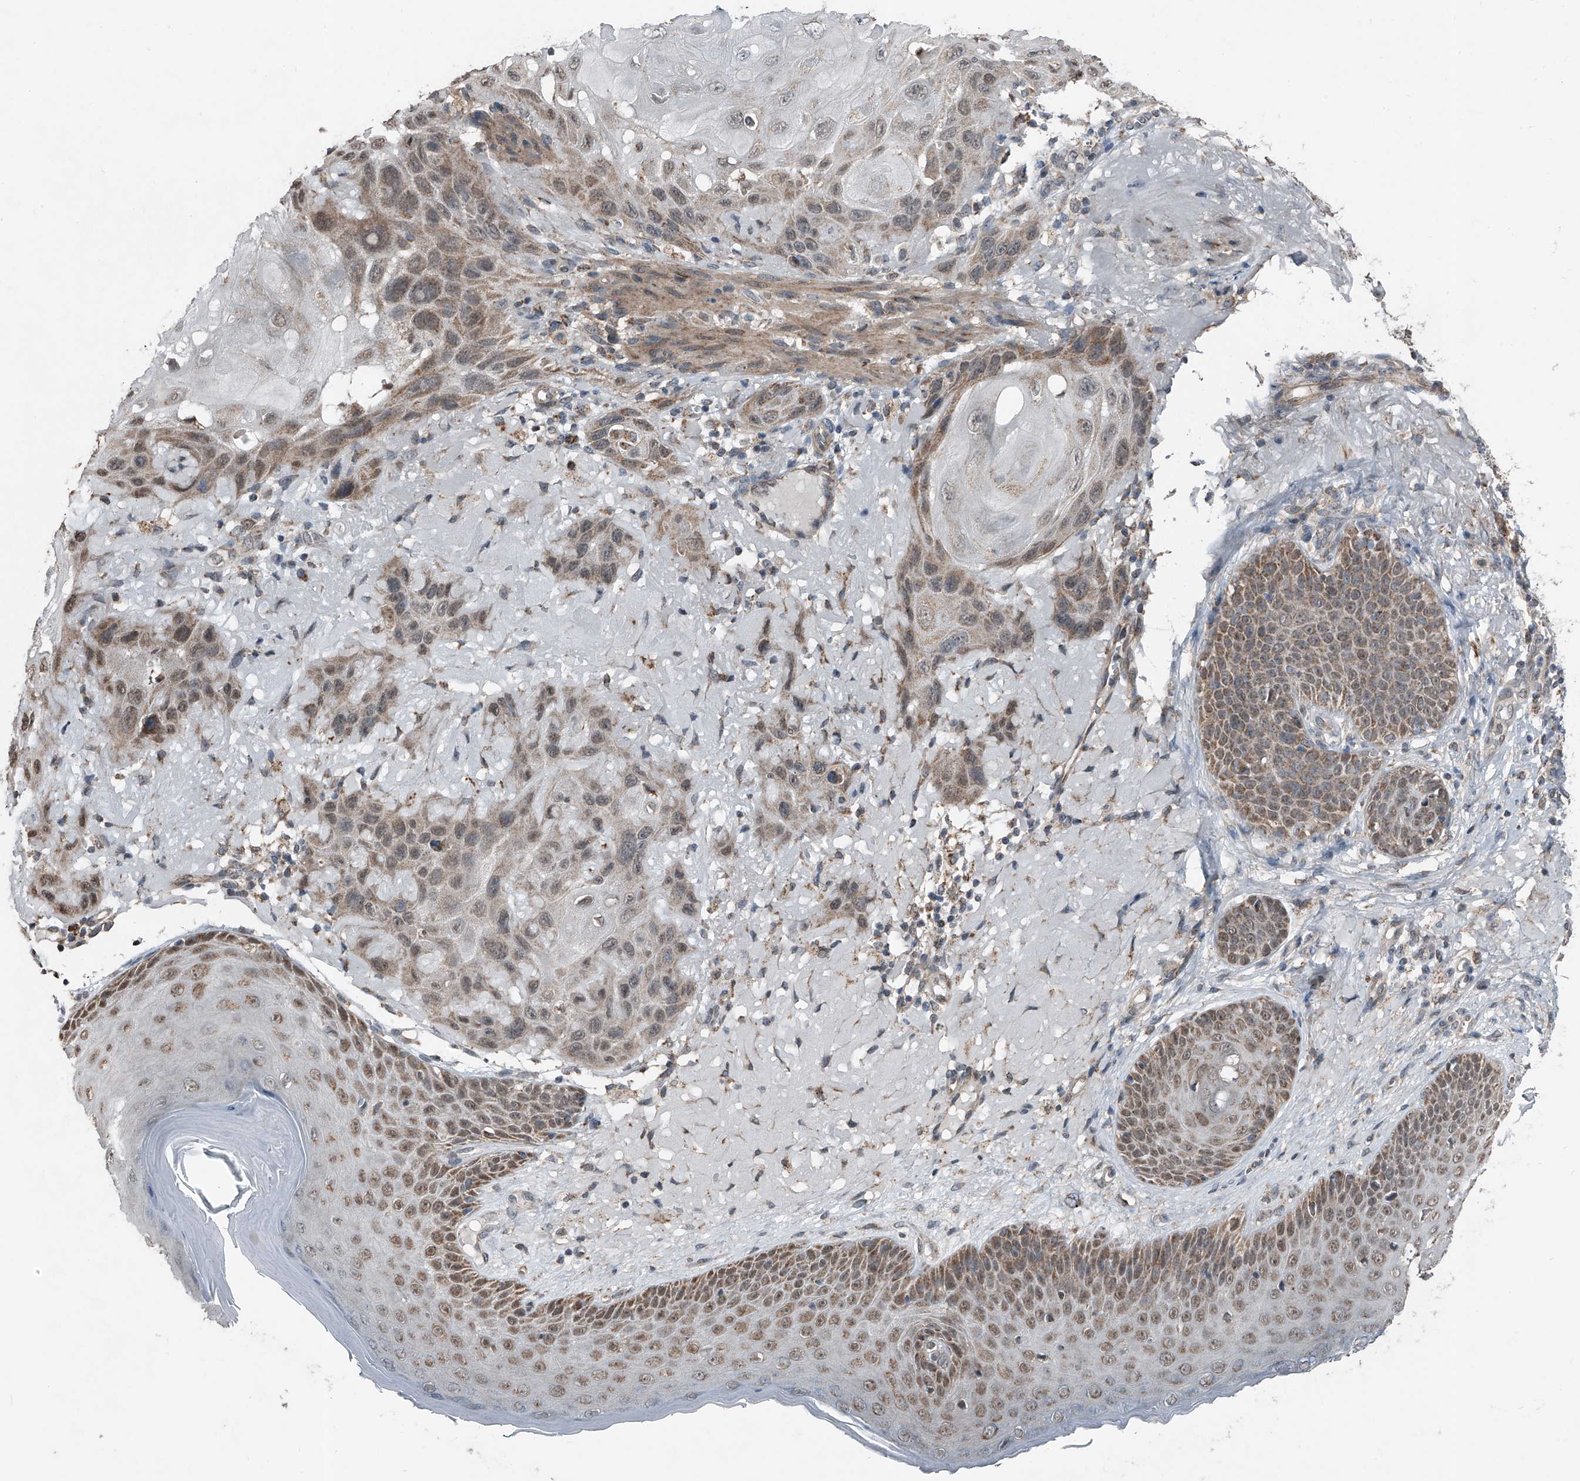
{"staining": {"intensity": "weak", "quantity": "25%-75%", "location": "cytoplasmic/membranous,nuclear"}, "tissue": "skin cancer", "cell_type": "Tumor cells", "image_type": "cancer", "snomed": [{"axis": "morphology", "description": "Normal tissue, NOS"}, {"axis": "morphology", "description": "Squamous cell carcinoma, NOS"}, {"axis": "topography", "description": "Skin"}], "caption": "The micrograph reveals a brown stain indicating the presence of a protein in the cytoplasmic/membranous and nuclear of tumor cells in skin cancer (squamous cell carcinoma). Nuclei are stained in blue.", "gene": "CHRNA7", "patient": {"sex": "female", "age": 96}}